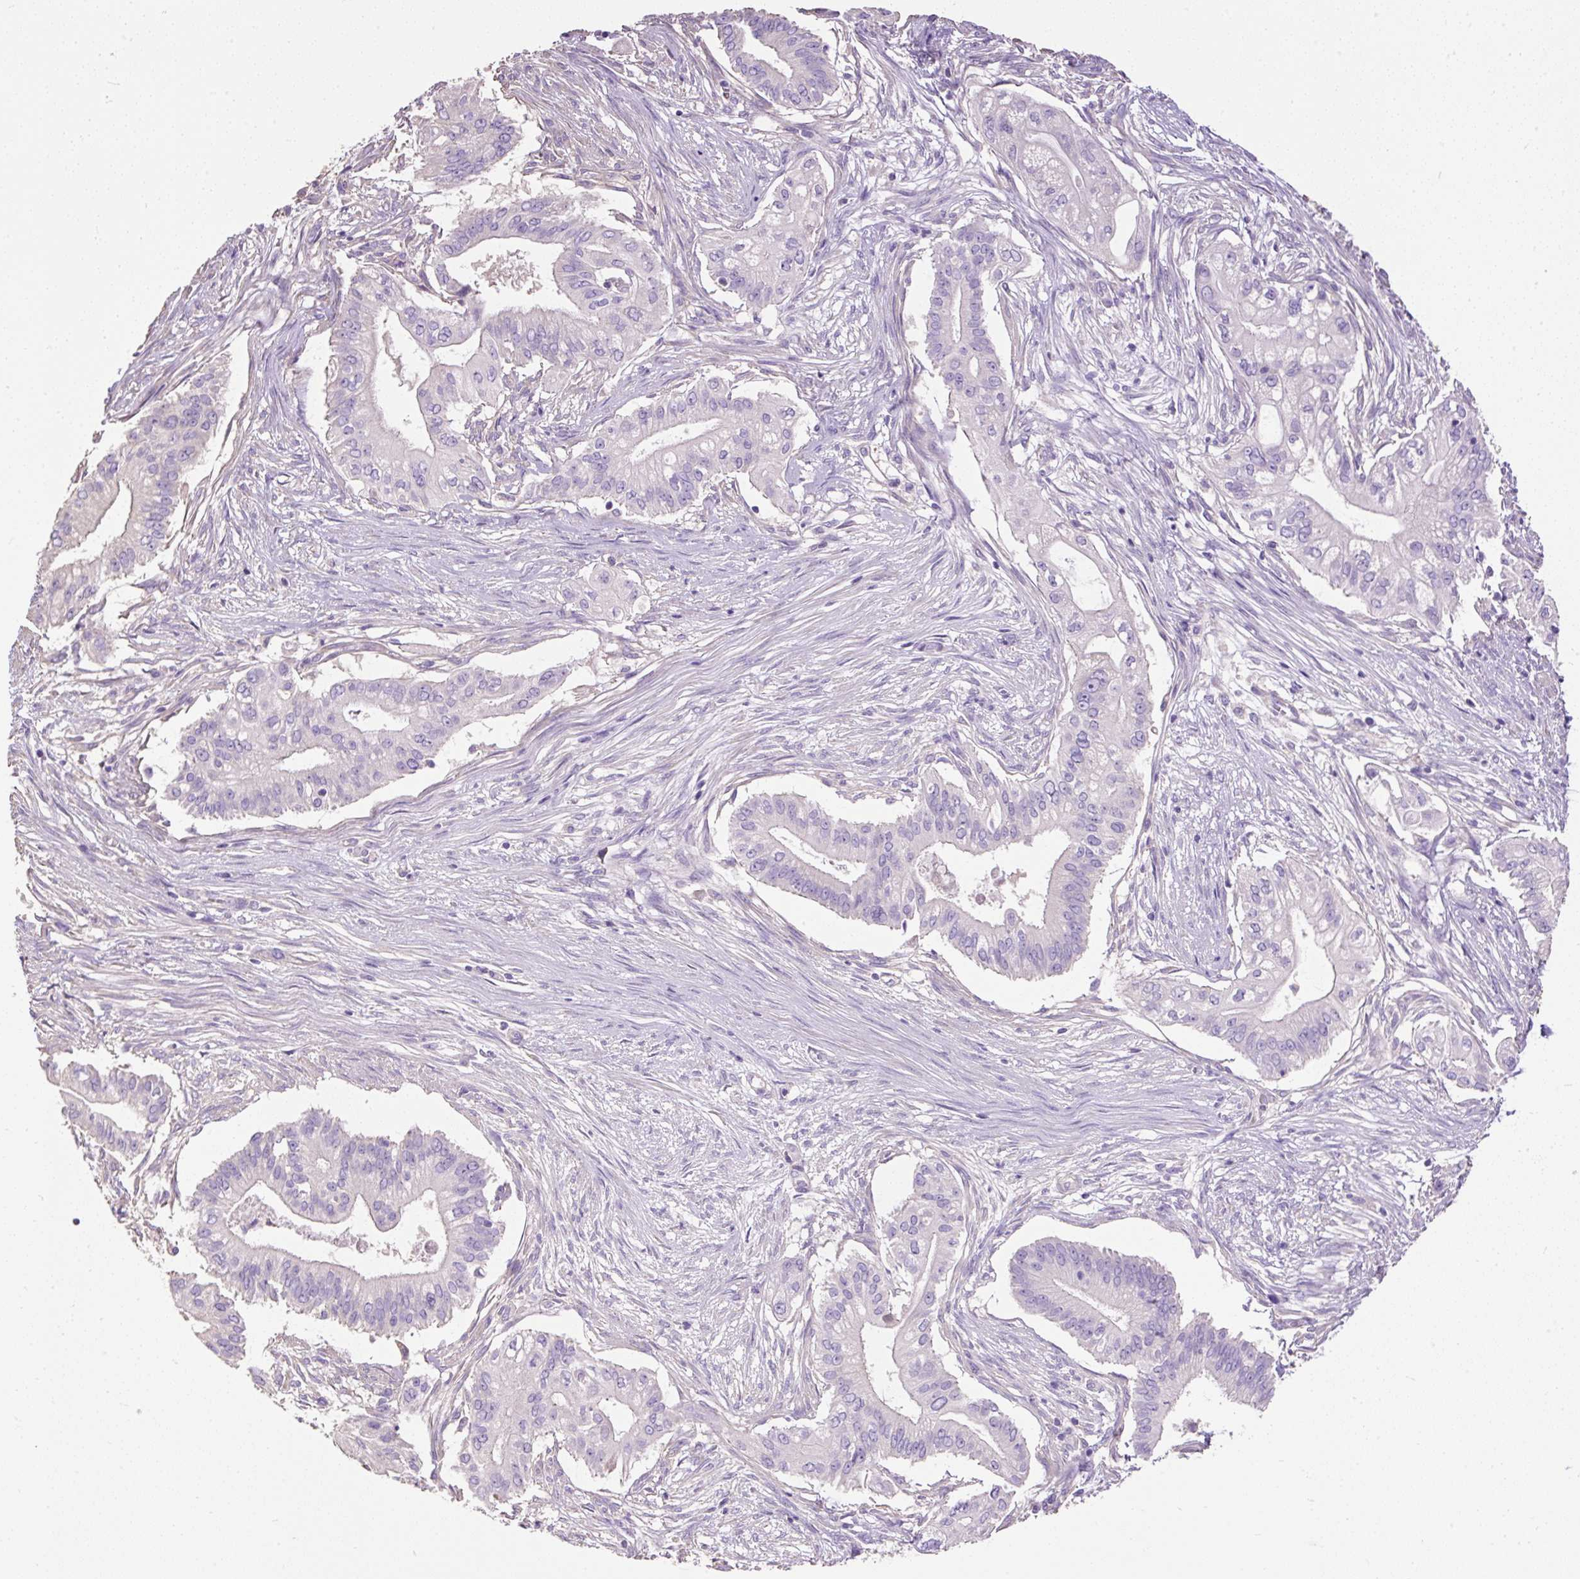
{"staining": {"intensity": "negative", "quantity": "none", "location": "none"}, "tissue": "pancreatic cancer", "cell_type": "Tumor cells", "image_type": "cancer", "snomed": [{"axis": "morphology", "description": "Adenocarcinoma, NOS"}, {"axis": "topography", "description": "Pancreas"}], "caption": "Immunohistochemistry micrograph of pancreatic cancer stained for a protein (brown), which demonstrates no expression in tumor cells.", "gene": "PDIA2", "patient": {"sex": "female", "age": 68}}